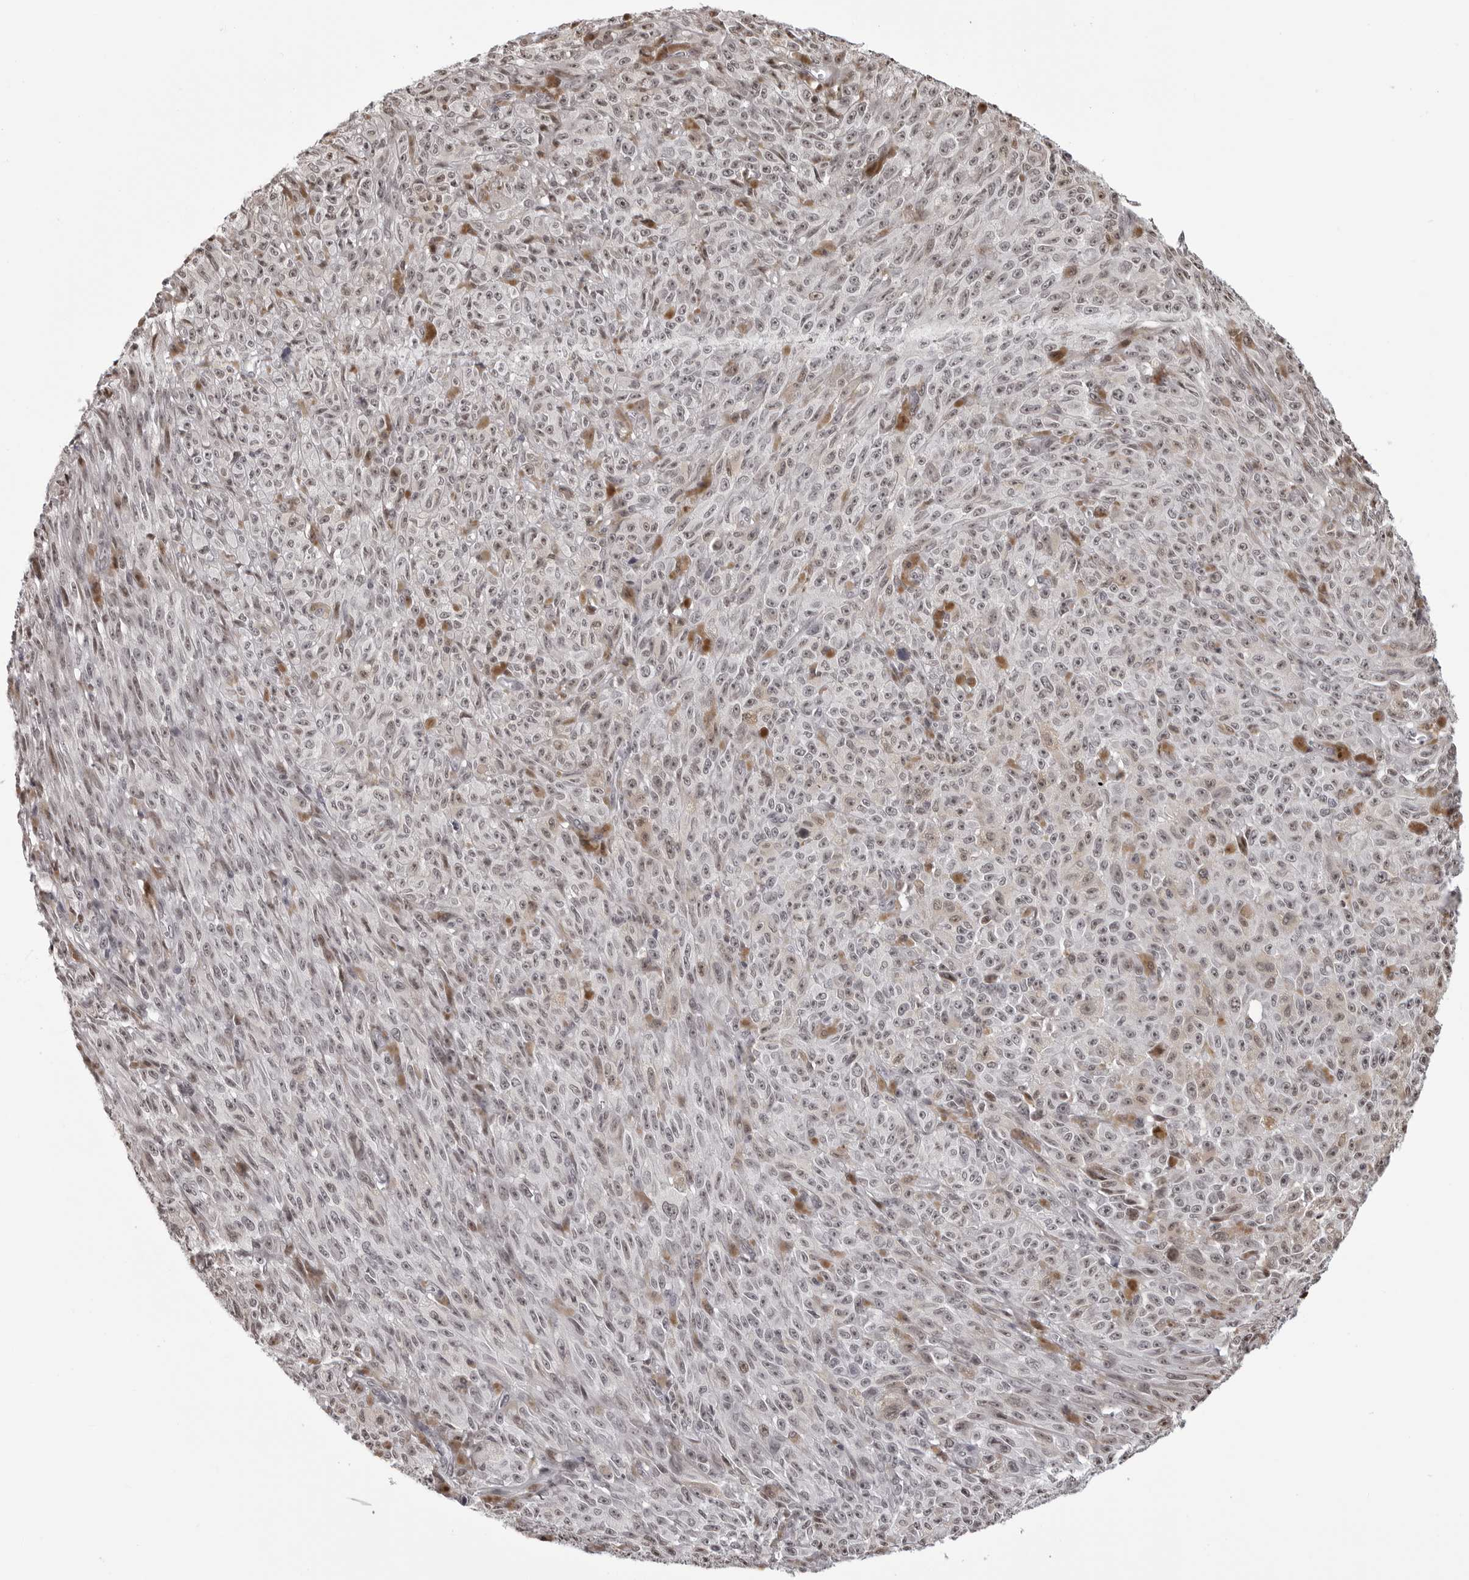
{"staining": {"intensity": "negative", "quantity": "none", "location": "none"}, "tissue": "melanoma", "cell_type": "Tumor cells", "image_type": "cancer", "snomed": [{"axis": "morphology", "description": "Malignant melanoma, NOS"}, {"axis": "topography", "description": "Skin"}], "caption": "There is no significant staining in tumor cells of melanoma.", "gene": "PHF3", "patient": {"sex": "female", "age": 82}}